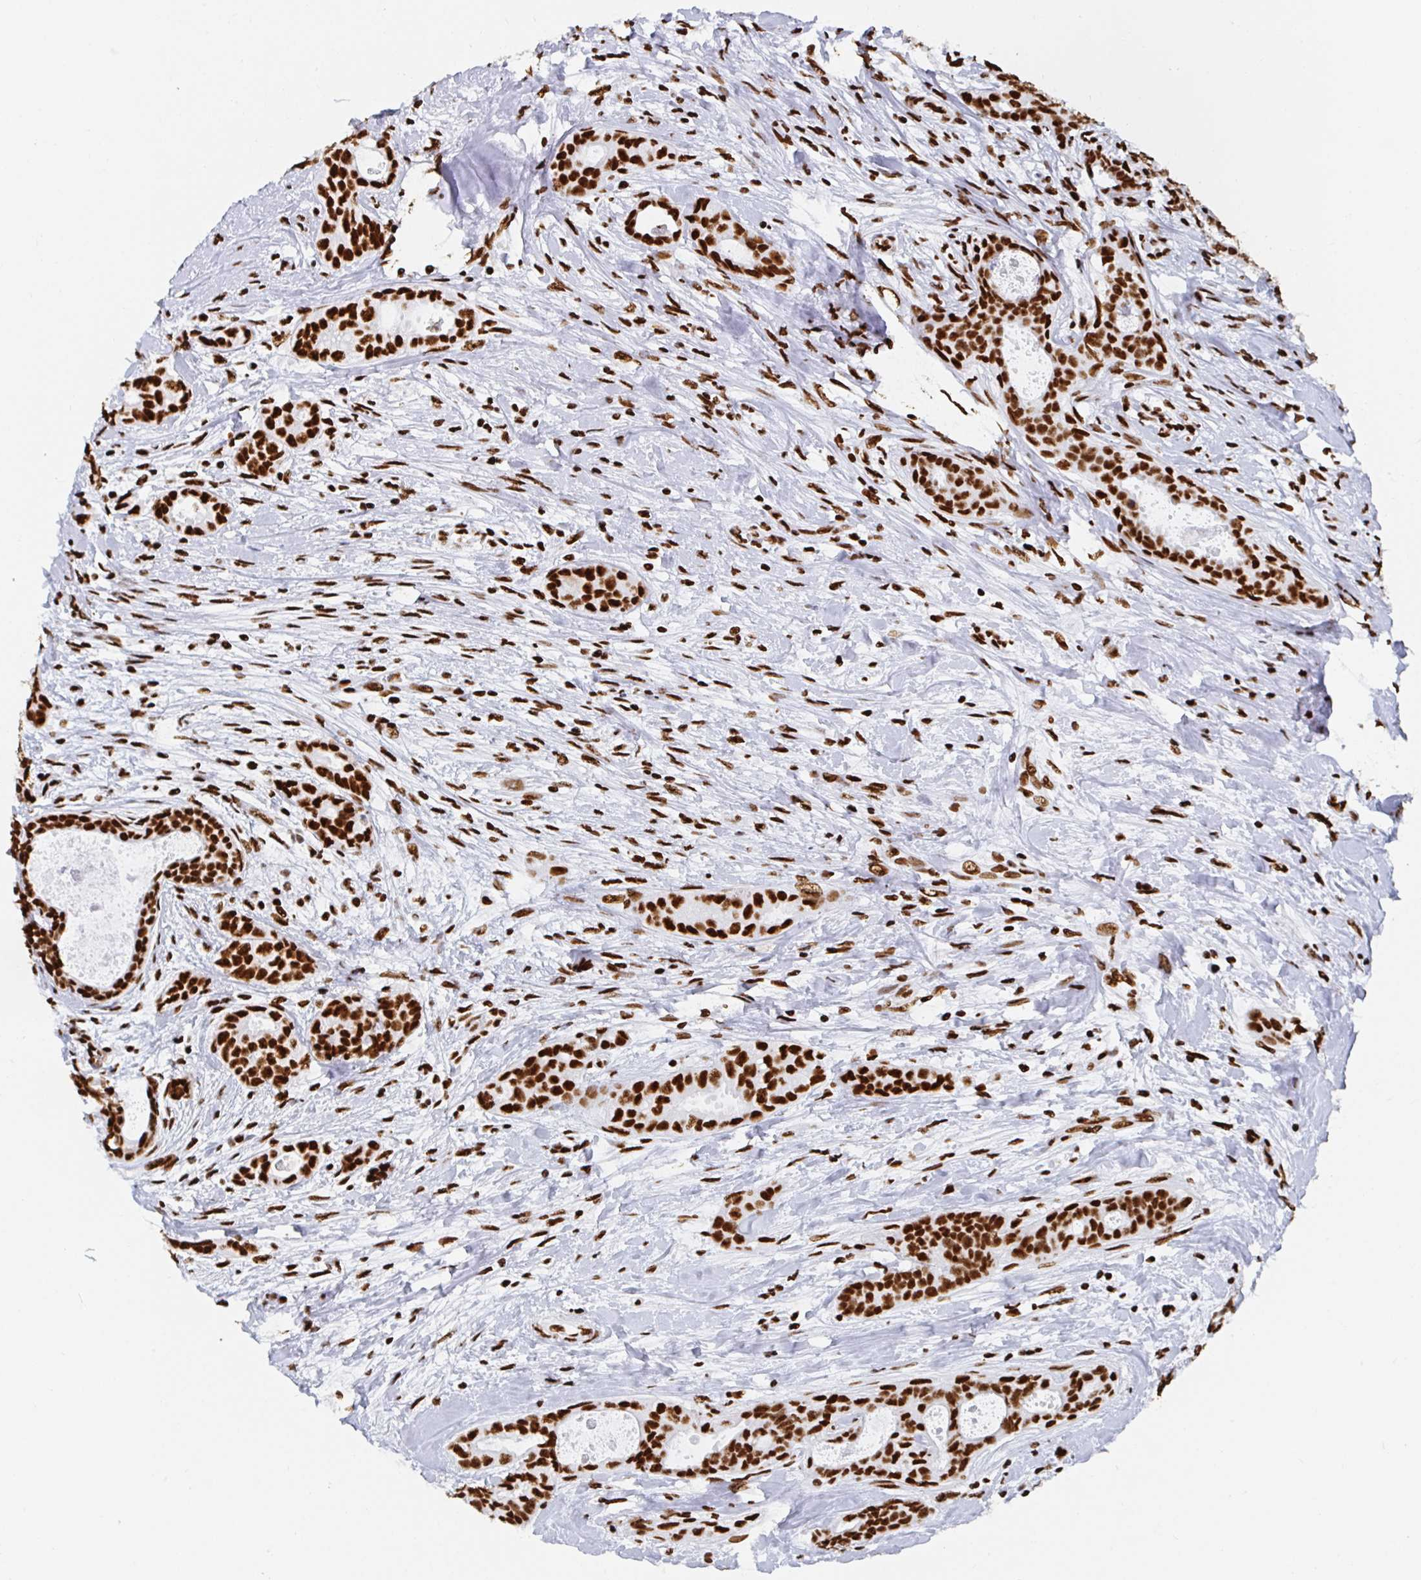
{"staining": {"intensity": "strong", "quantity": ">75%", "location": "nuclear"}, "tissue": "breast cancer", "cell_type": "Tumor cells", "image_type": "cancer", "snomed": [{"axis": "morphology", "description": "Duct carcinoma"}, {"axis": "topography", "description": "Breast"}], "caption": "Immunohistochemistry (IHC) photomicrograph of neoplastic tissue: human infiltrating ductal carcinoma (breast) stained using IHC reveals high levels of strong protein expression localized specifically in the nuclear of tumor cells, appearing as a nuclear brown color.", "gene": "EWSR1", "patient": {"sex": "female", "age": 45}}